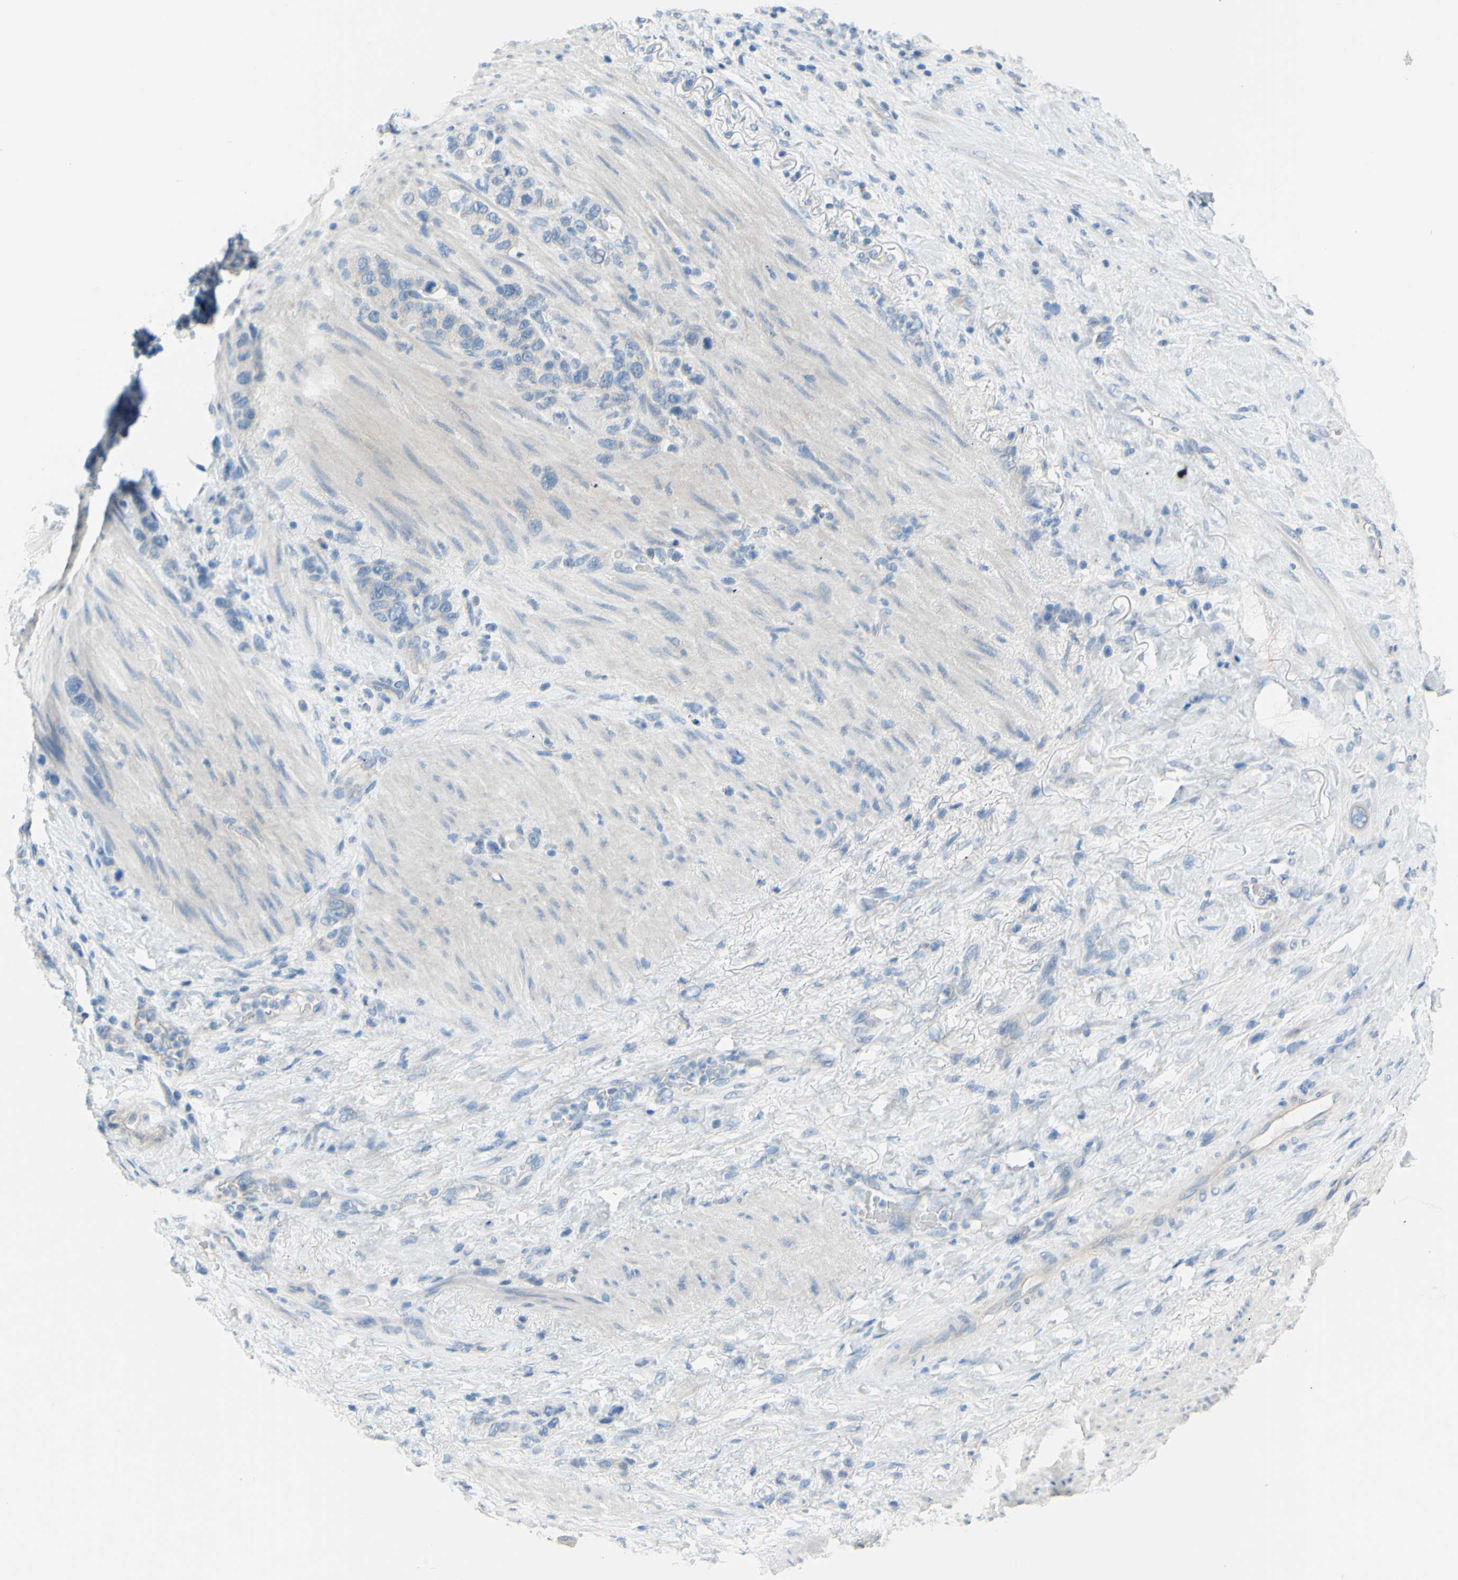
{"staining": {"intensity": "weak", "quantity": "<25%", "location": "cytoplasmic/membranous"}, "tissue": "stomach cancer", "cell_type": "Tumor cells", "image_type": "cancer", "snomed": [{"axis": "morphology", "description": "Adenocarcinoma, NOS"}, {"axis": "morphology", "description": "Adenocarcinoma, High grade"}, {"axis": "topography", "description": "Stomach, upper"}, {"axis": "topography", "description": "Stomach, lower"}], "caption": "This is an immunohistochemistry histopathology image of stomach adenocarcinoma (high-grade). There is no positivity in tumor cells.", "gene": "SLC1A2", "patient": {"sex": "female", "age": 65}}